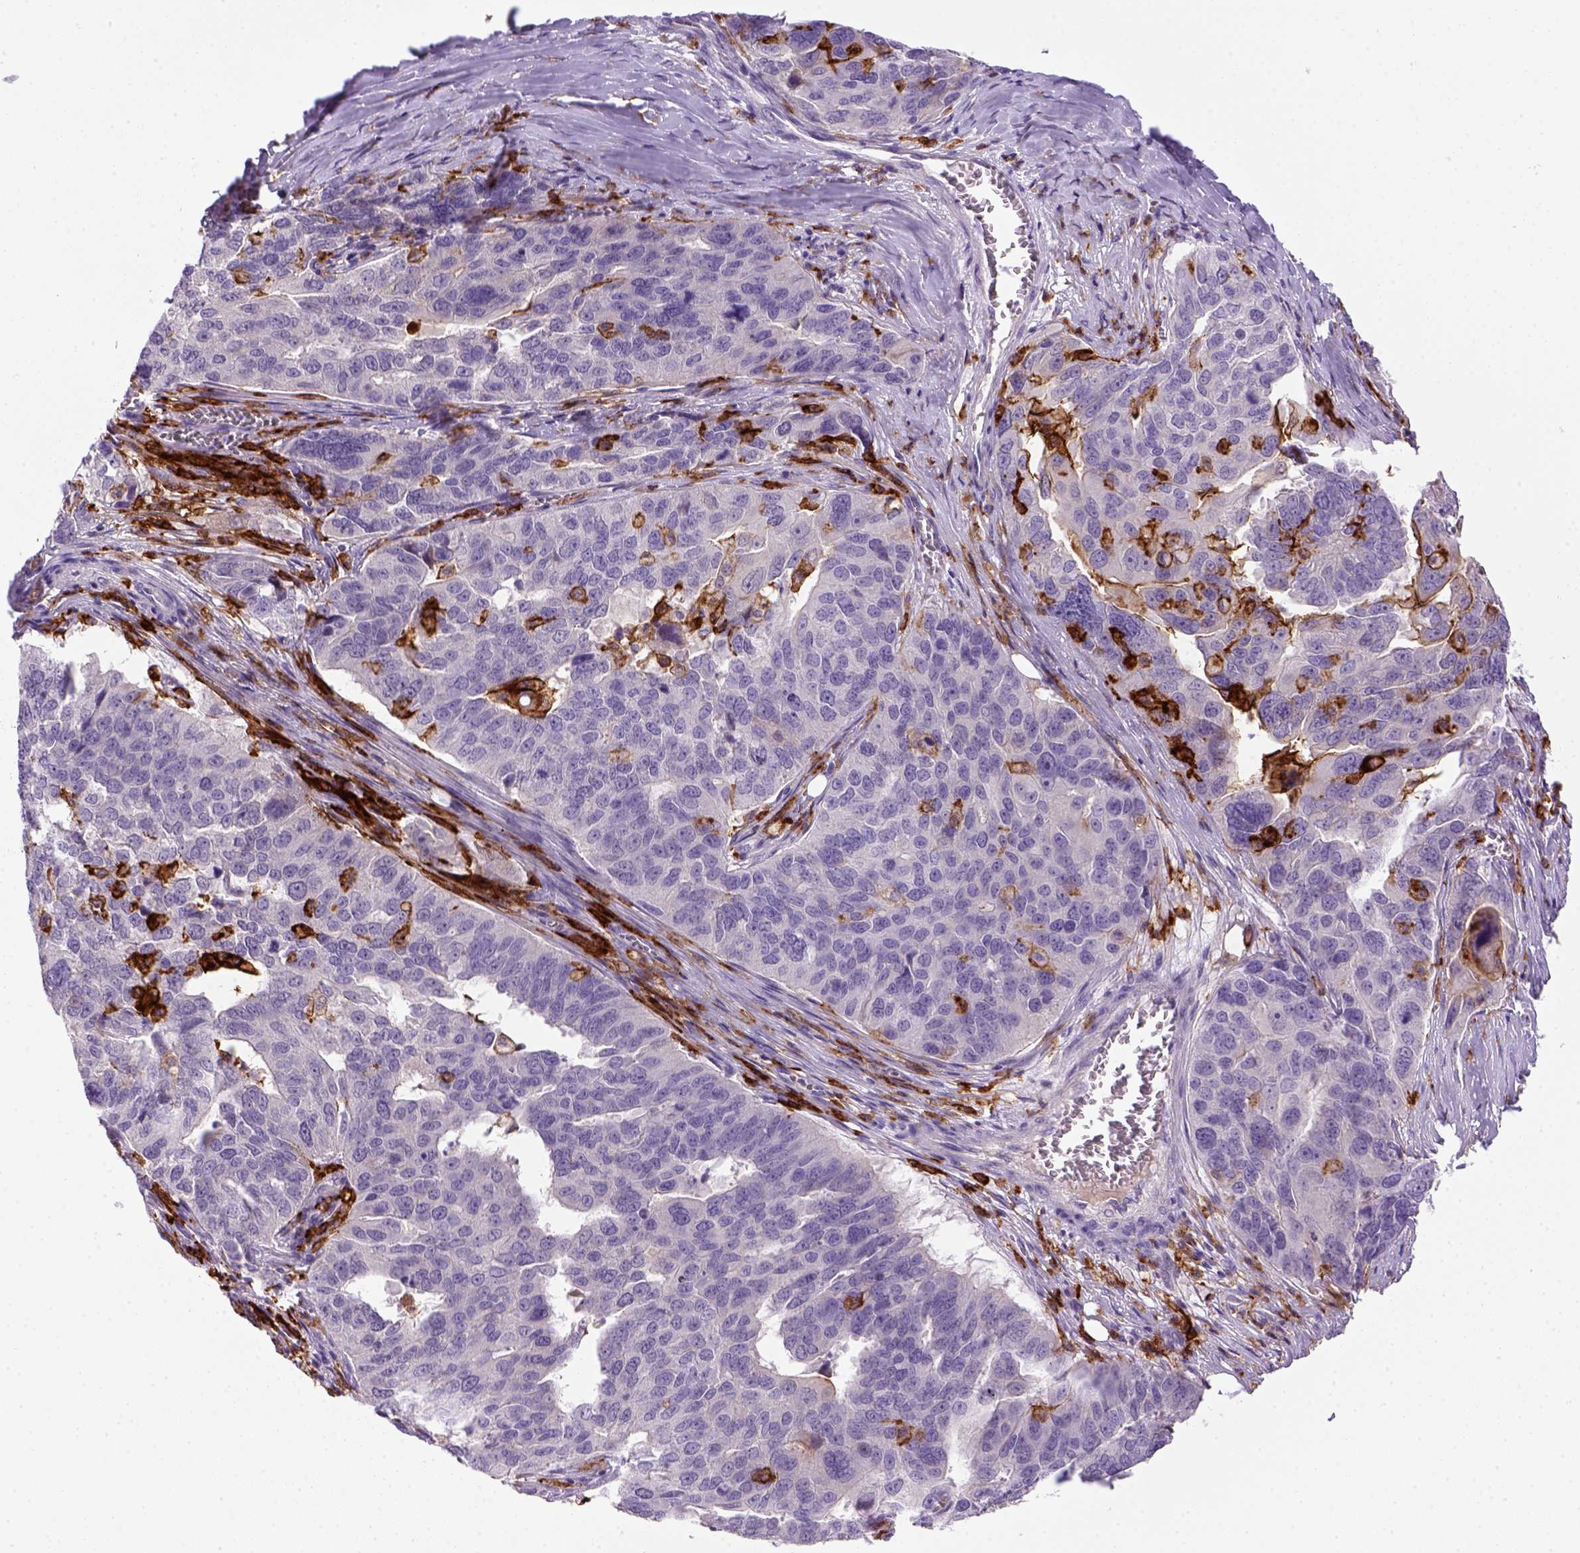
{"staining": {"intensity": "negative", "quantity": "none", "location": "none"}, "tissue": "ovarian cancer", "cell_type": "Tumor cells", "image_type": "cancer", "snomed": [{"axis": "morphology", "description": "Carcinoma, endometroid"}, {"axis": "topography", "description": "Soft tissue"}, {"axis": "topography", "description": "Ovary"}], "caption": "Tumor cells are negative for brown protein staining in ovarian cancer.", "gene": "CD14", "patient": {"sex": "female", "age": 52}}